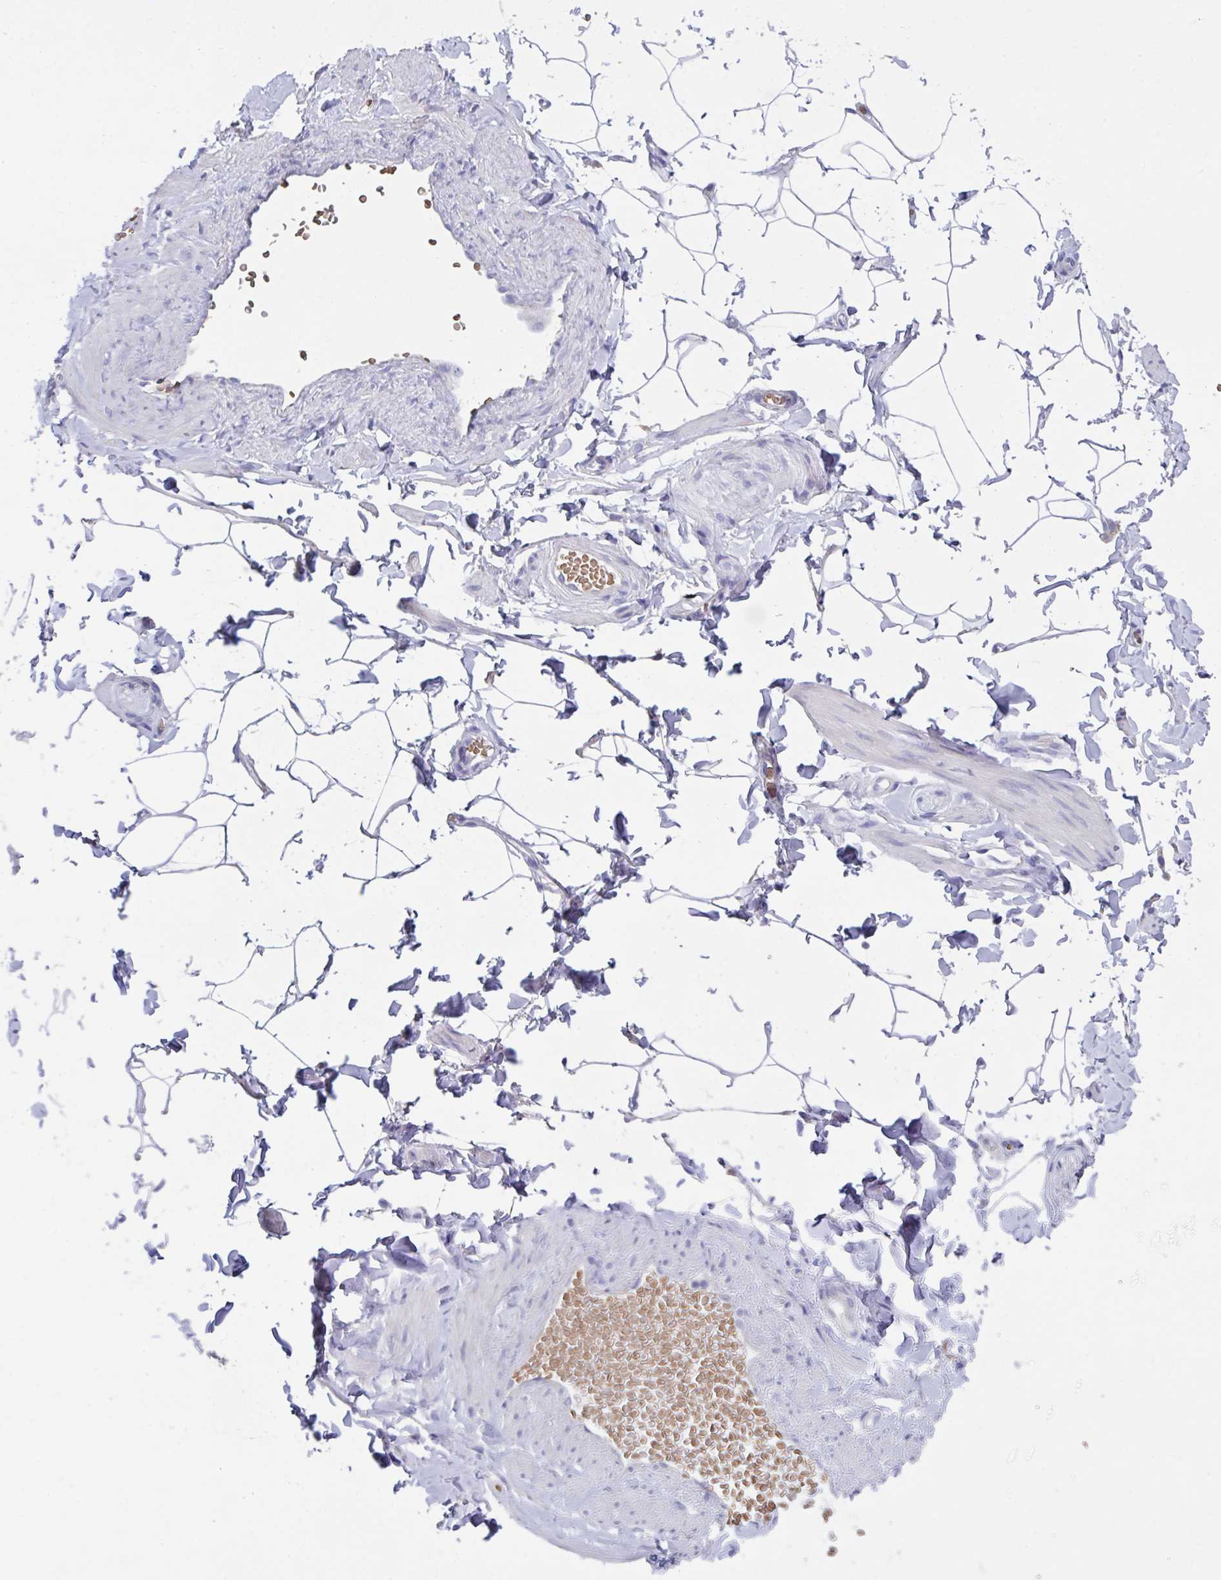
{"staining": {"intensity": "negative", "quantity": "none", "location": "none"}, "tissue": "adipose tissue", "cell_type": "Adipocytes", "image_type": "normal", "snomed": [{"axis": "morphology", "description": "Normal tissue, NOS"}, {"axis": "topography", "description": "Soft tissue"}, {"axis": "topography", "description": "Adipose tissue"}, {"axis": "topography", "description": "Vascular tissue"}, {"axis": "topography", "description": "Peripheral nerve tissue"}], "caption": "High magnification brightfield microscopy of benign adipose tissue stained with DAB (3,3'-diaminobenzidine) (brown) and counterstained with hematoxylin (blue): adipocytes show no significant staining.", "gene": "TFAP2C", "patient": {"sex": "male", "age": 29}}